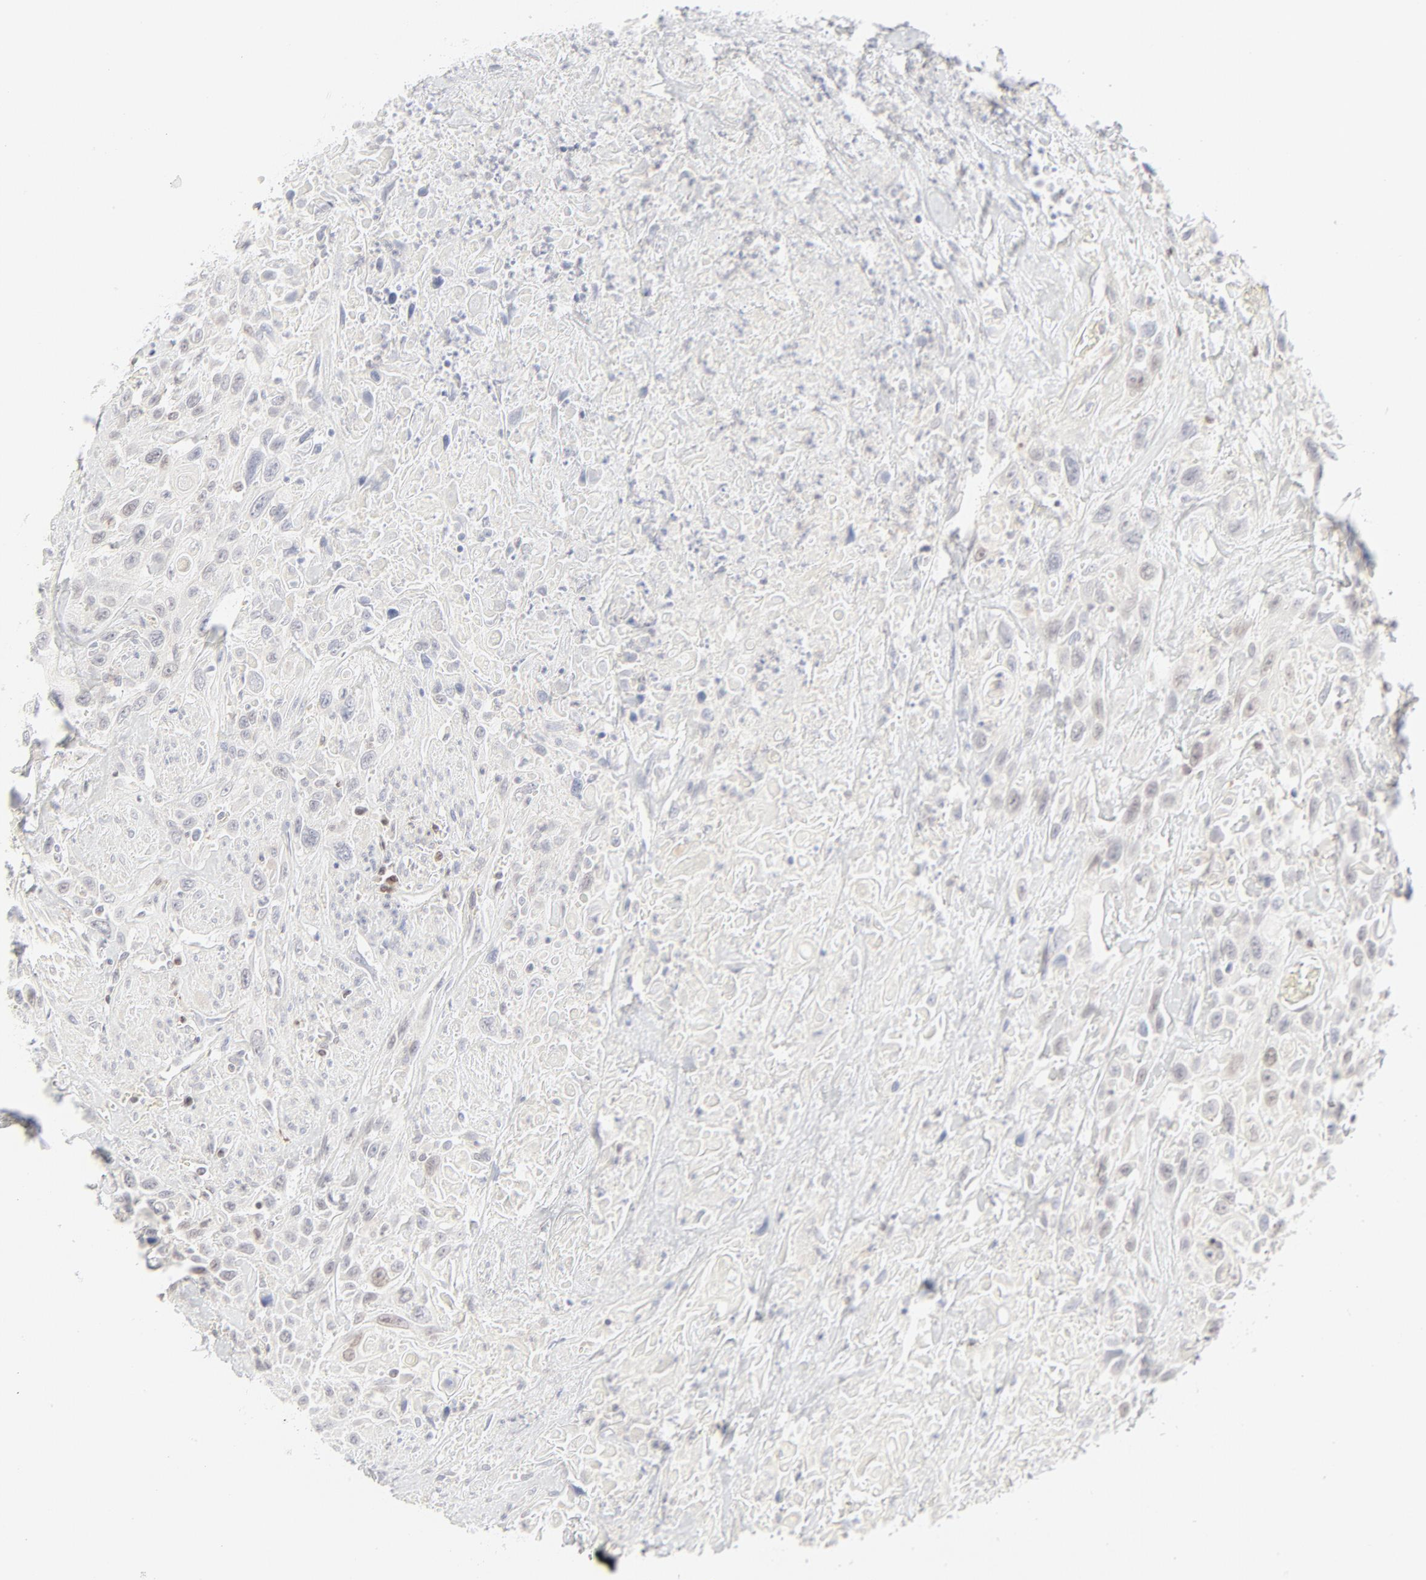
{"staining": {"intensity": "weak", "quantity": "<25%", "location": "nuclear"}, "tissue": "urothelial cancer", "cell_type": "Tumor cells", "image_type": "cancer", "snomed": [{"axis": "morphology", "description": "Urothelial carcinoma, High grade"}, {"axis": "topography", "description": "Urinary bladder"}], "caption": "Immunohistochemical staining of human urothelial cancer exhibits no significant expression in tumor cells. (Brightfield microscopy of DAB immunohistochemistry (IHC) at high magnification).", "gene": "PRKCB", "patient": {"sex": "female", "age": 84}}